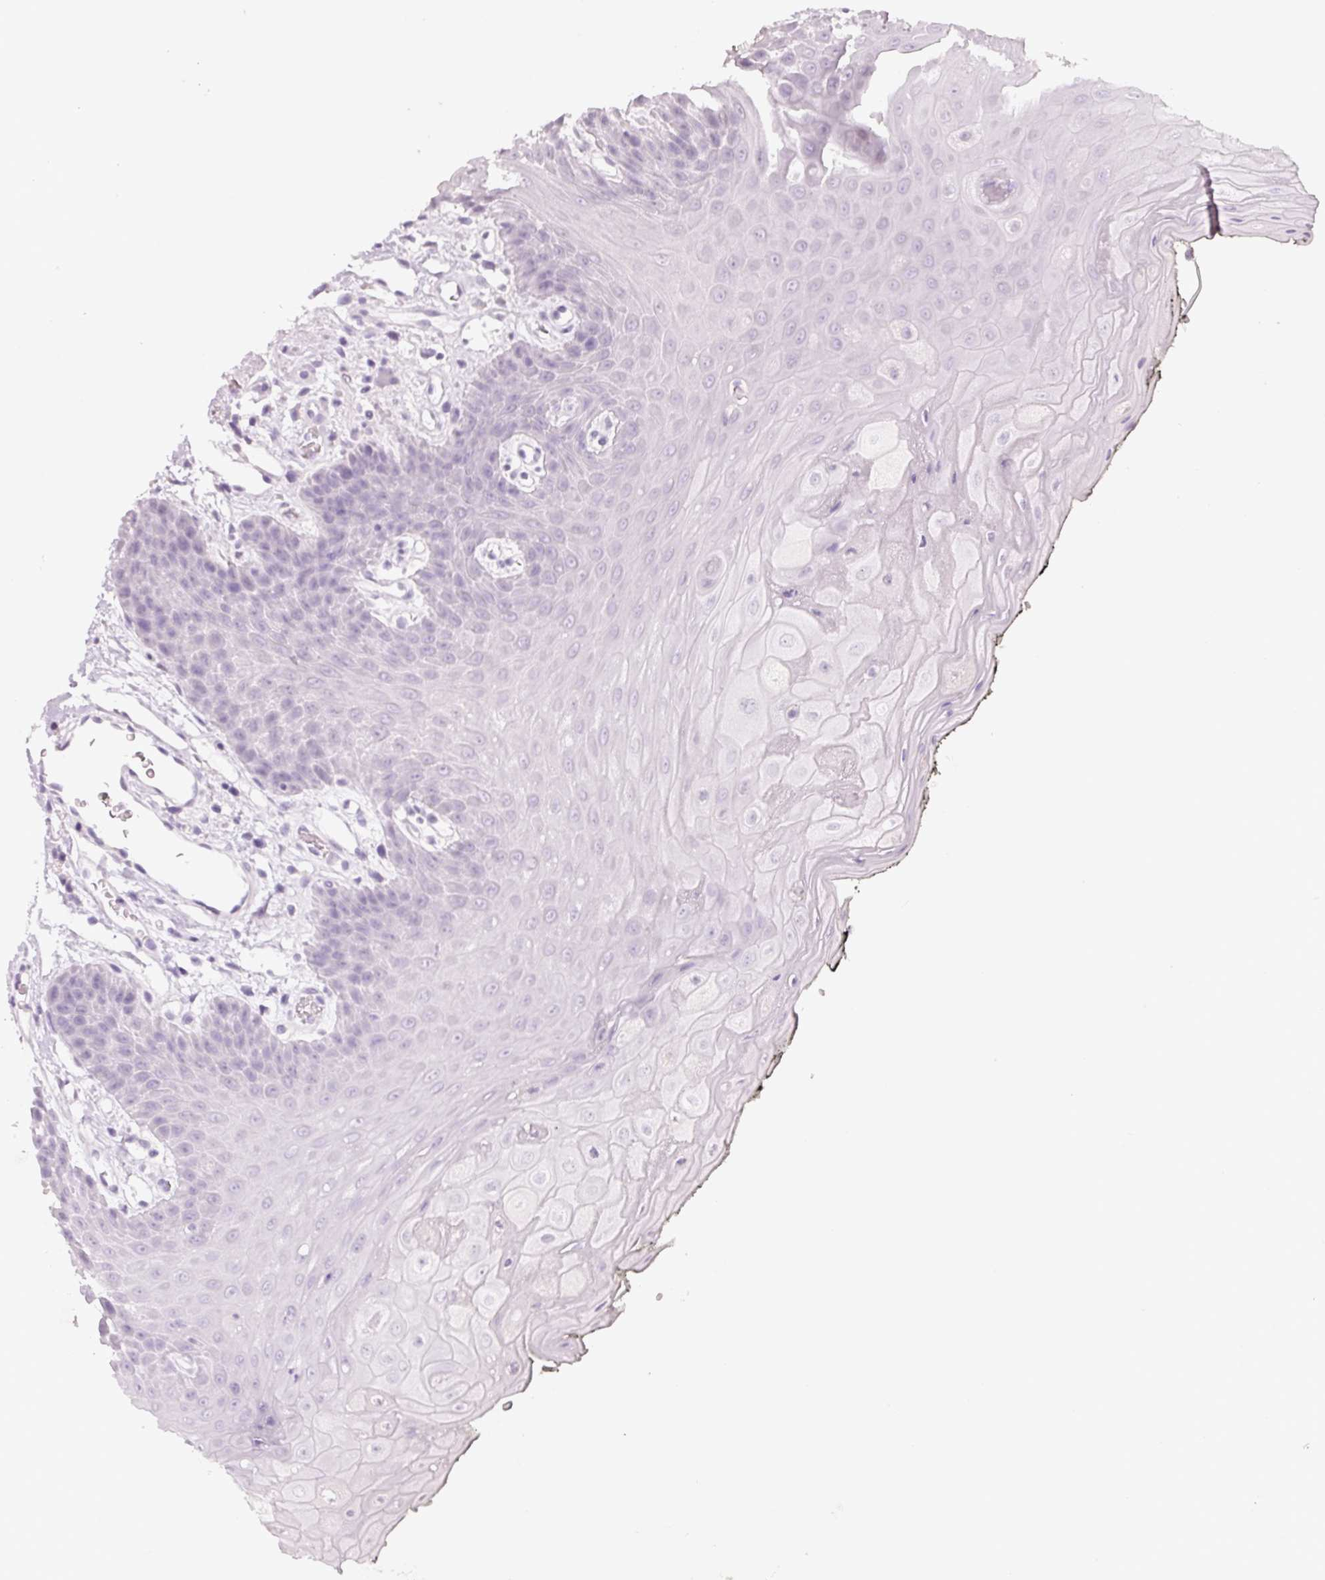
{"staining": {"intensity": "negative", "quantity": "none", "location": "none"}, "tissue": "oral mucosa", "cell_type": "Squamous epithelial cells", "image_type": "normal", "snomed": [{"axis": "morphology", "description": "Normal tissue, NOS"}, {"axis": "topography", "description": "Oral tissue"}, {"axis": "topography", "description": "Tounge, NOS"}], "caption": "This is an immunohistochemistry photomicrograph of normal human oral mucosa. There is no positivity in squamous epithelial cells.", "gene": "ENSG00000206549", "patient": {"sex": "female", "age": 59}}